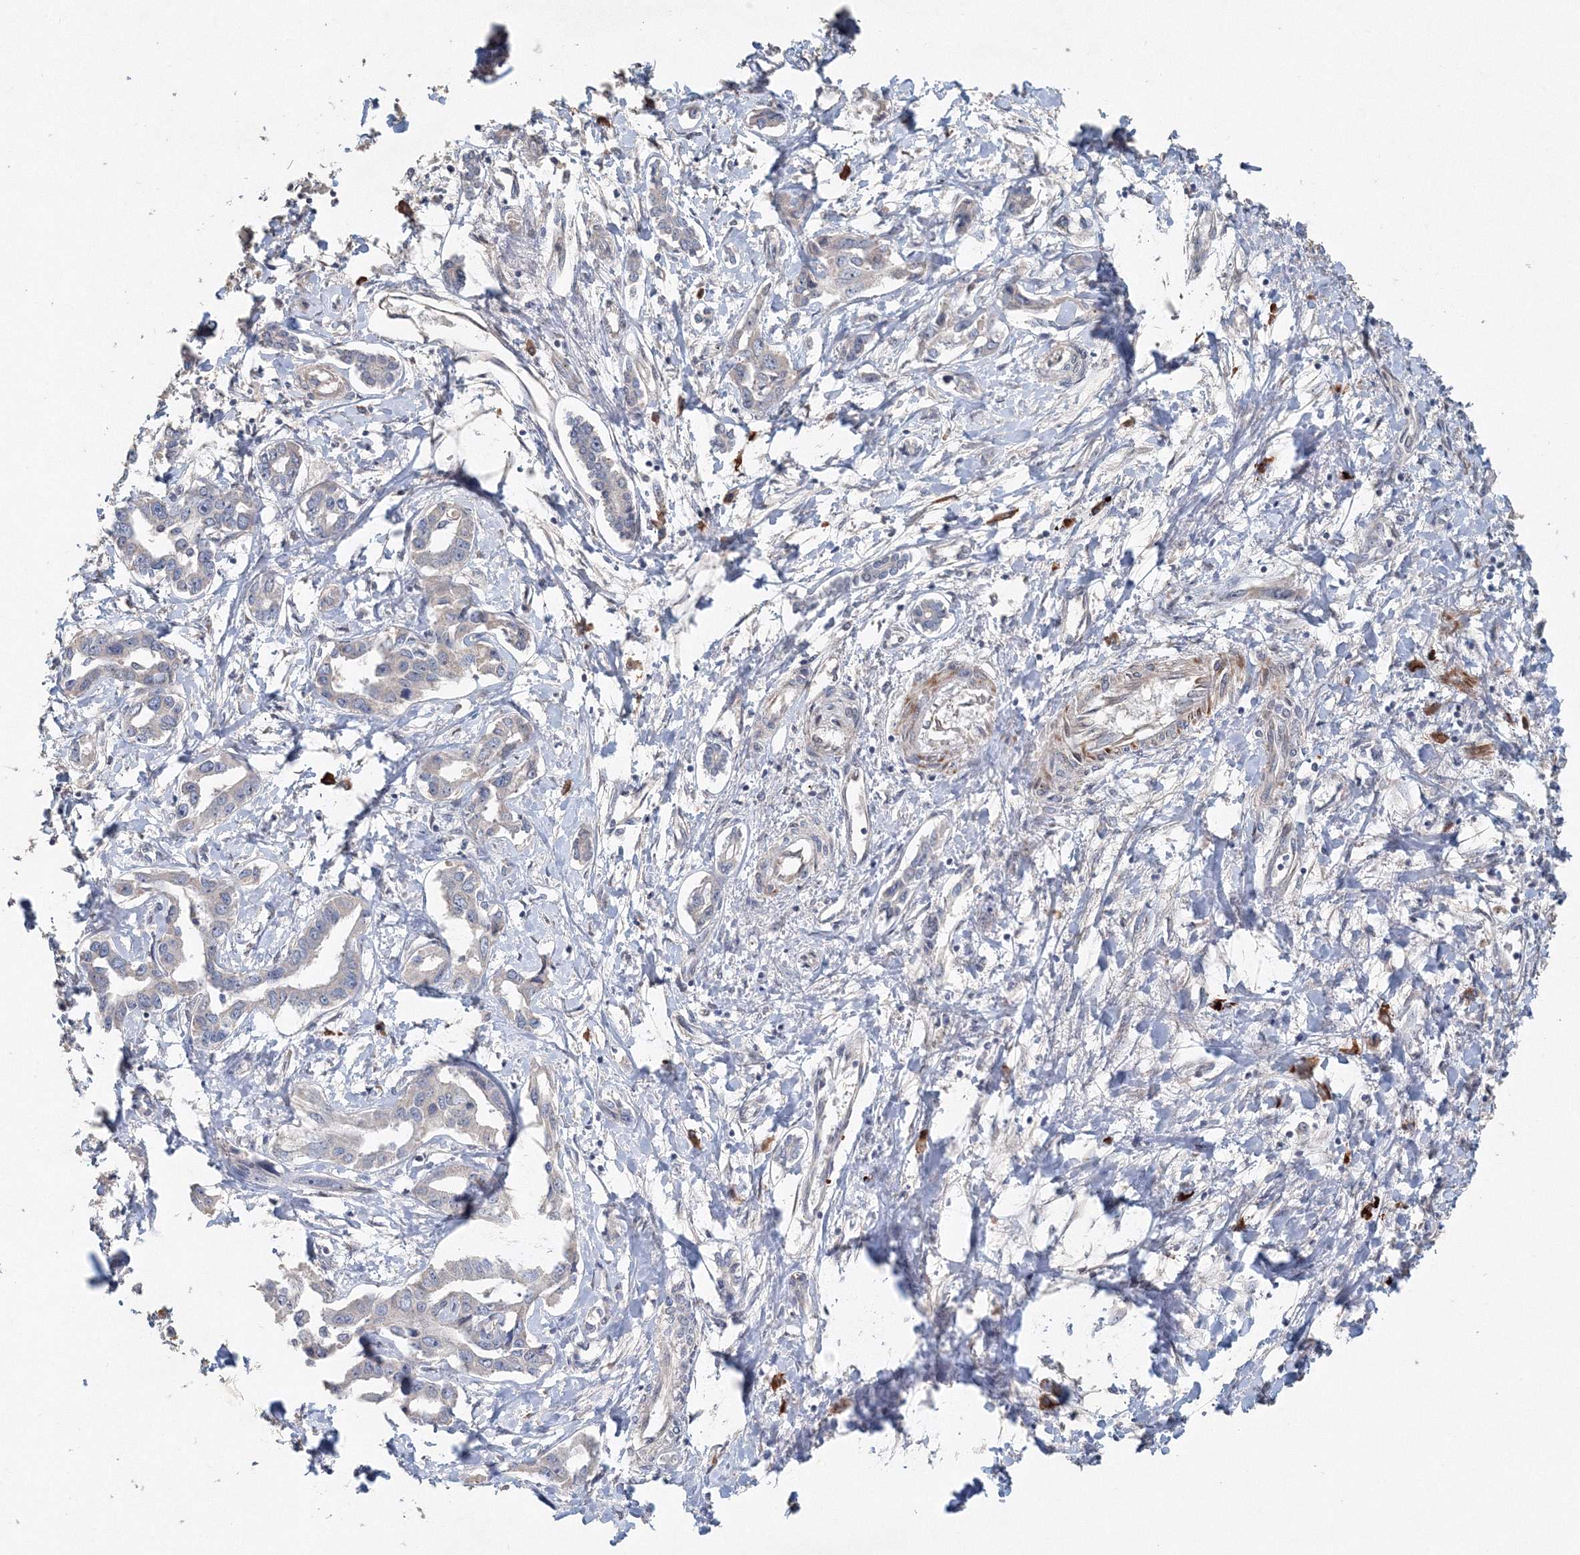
{"staining": {"intensity": "negative", "quantity": "none", "location": "none"}, "tissue": "liver cancer", "cell_type": "Tumor cells", "image_type": "cancer", "snomed": [{"axis": "morphology", "description": "Cholangiocarcinoma"}, {"axis": "topography", "description": "Liver"}], "caption": "Immunohistochemistry (IHC) micrograph of neoplastic tissue: human liver cancer stained with DAB displays no significant protein expression in tumor cells.", "gene": "NALF2", "patient": {"sex": "male", "age": 59}}